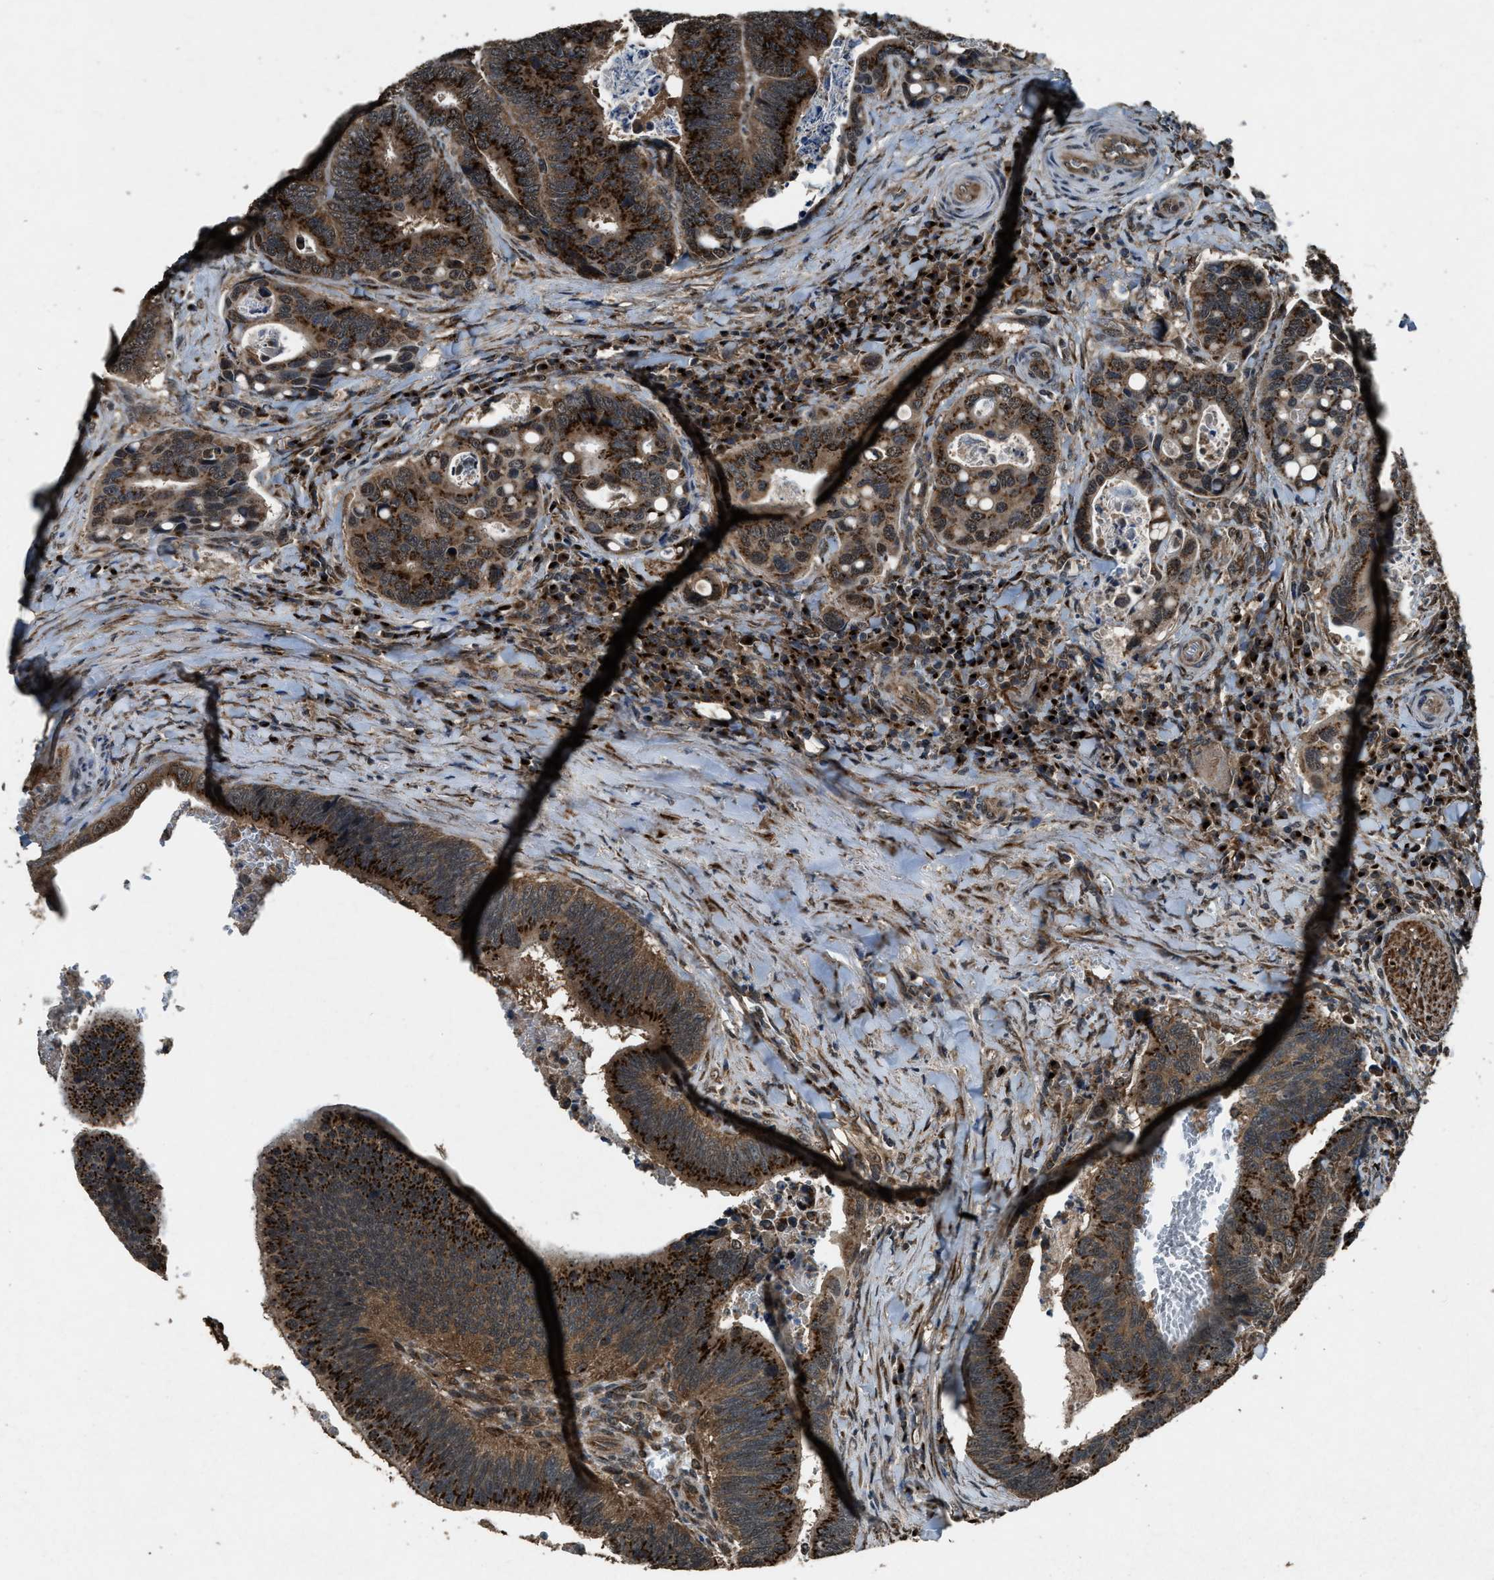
{"staining": {"intensity": "strong", "quantity": ">75%", "location": "cytoplasmic/membranous"}, "tissue": "colorectal cancer", "cell_type": "Tumor cells", "image_type": "cancer", "snomed": [{"axis": "morphology", "description": "Inflammation, NOS"}, {"axis": "morphology", "description": "Adenocarcinoma, NOS"}, {"axis": "topography", "description": "Colon"}], "caption": "IHC histopathology image of colorectal cancer stained for a protein (brown), which demonstrates high levels of strong cytoplasmic/membranous staining in approximately >75% of tumor cells.", "gene": "SLC38A10", "patient": {"sex": "male", "age": 72}}